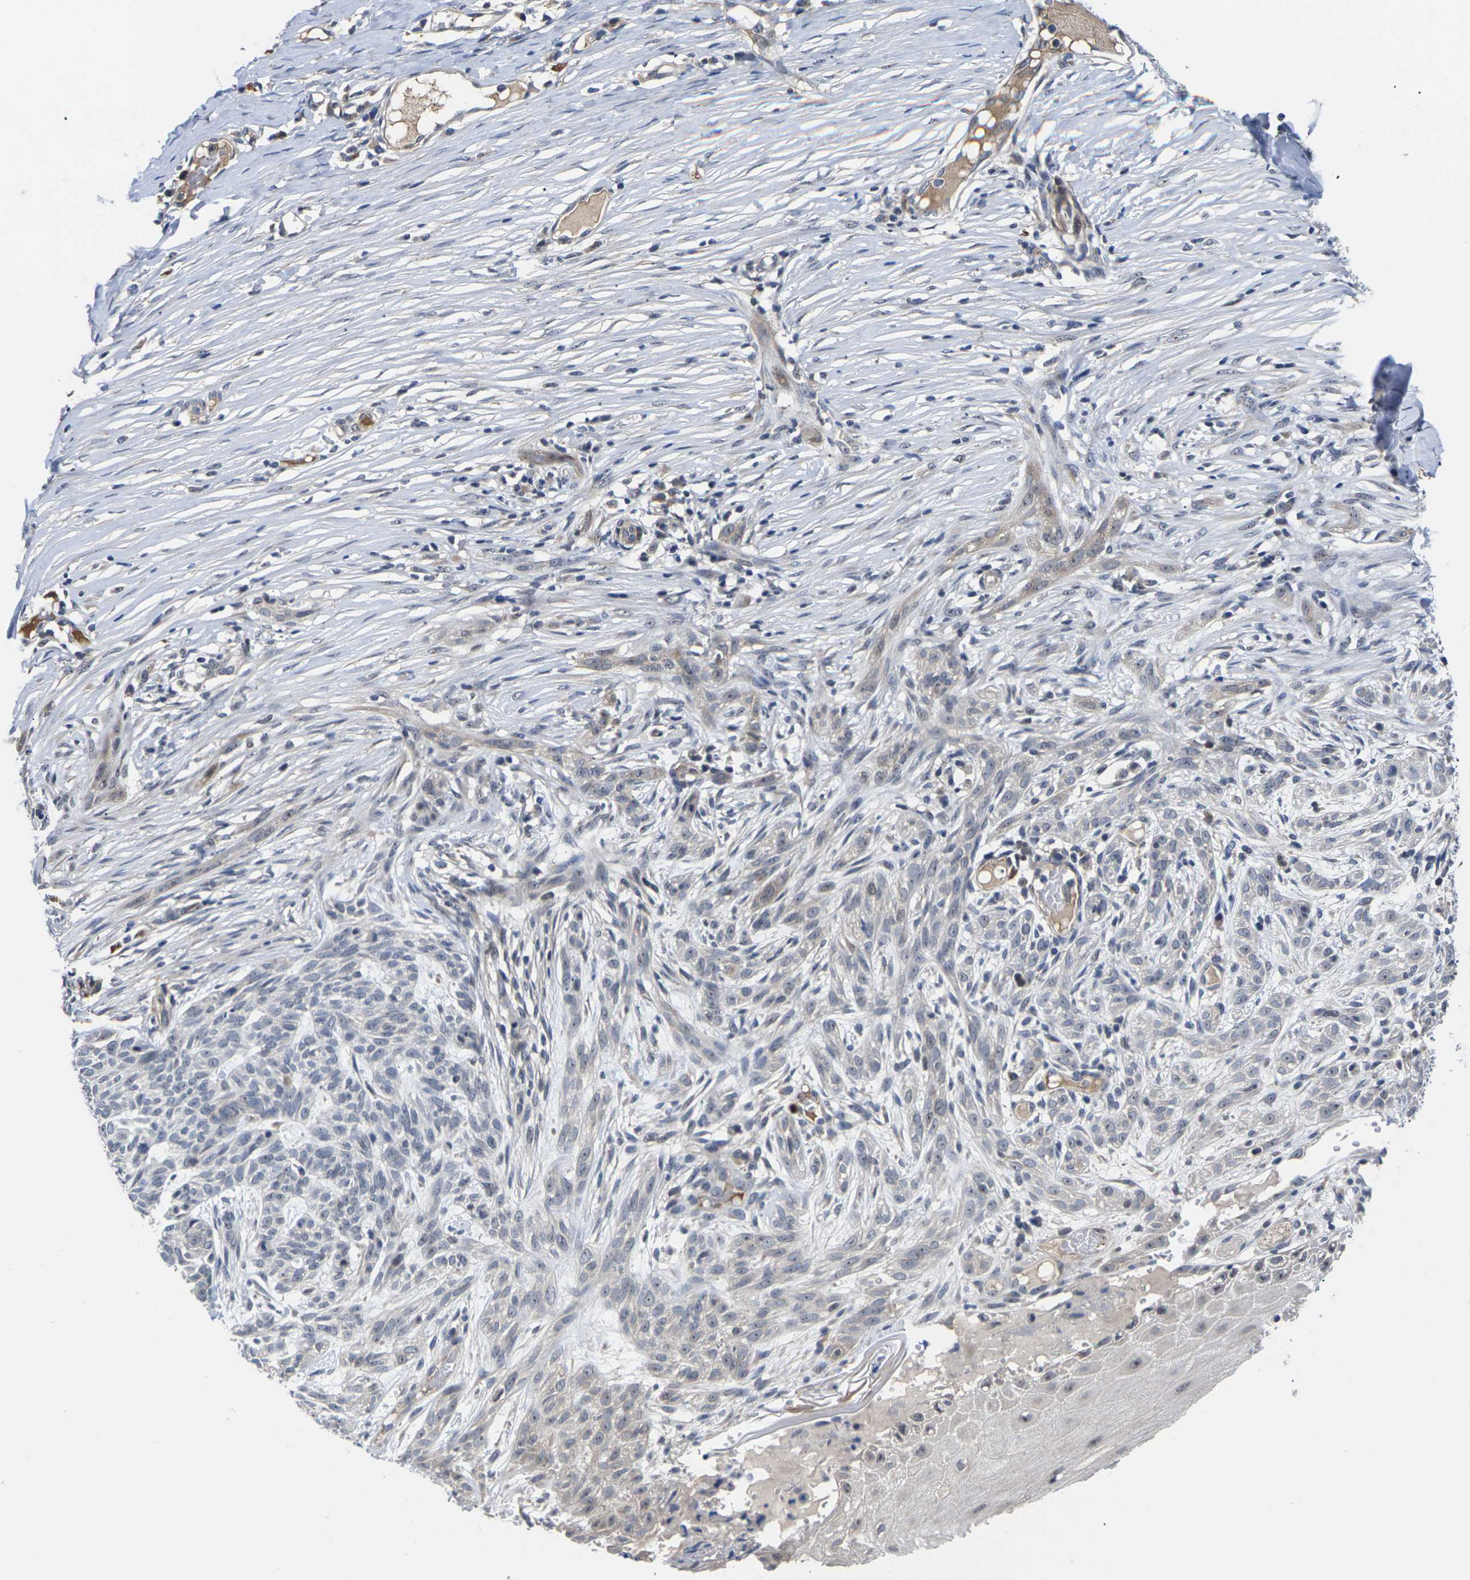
{"staining": {"intensity": "negative", "quantity": "none", "location": "none"}, "tissue": "skin cancer", "cell_type": "Tumor cells", "image_type": "cancer", "snomed": [{"axis": "morphology", "description": "Basal cell carcinoma"}, {"axis": "topography", "description": "Skin"}], "caption": "Basal cell carcinoma (skin) stained for a protein using immunohistochemistry reveals no expression tumor cells.", "gene": "ST6GAL2", "patient": {"sex": "female", "age": 59}}